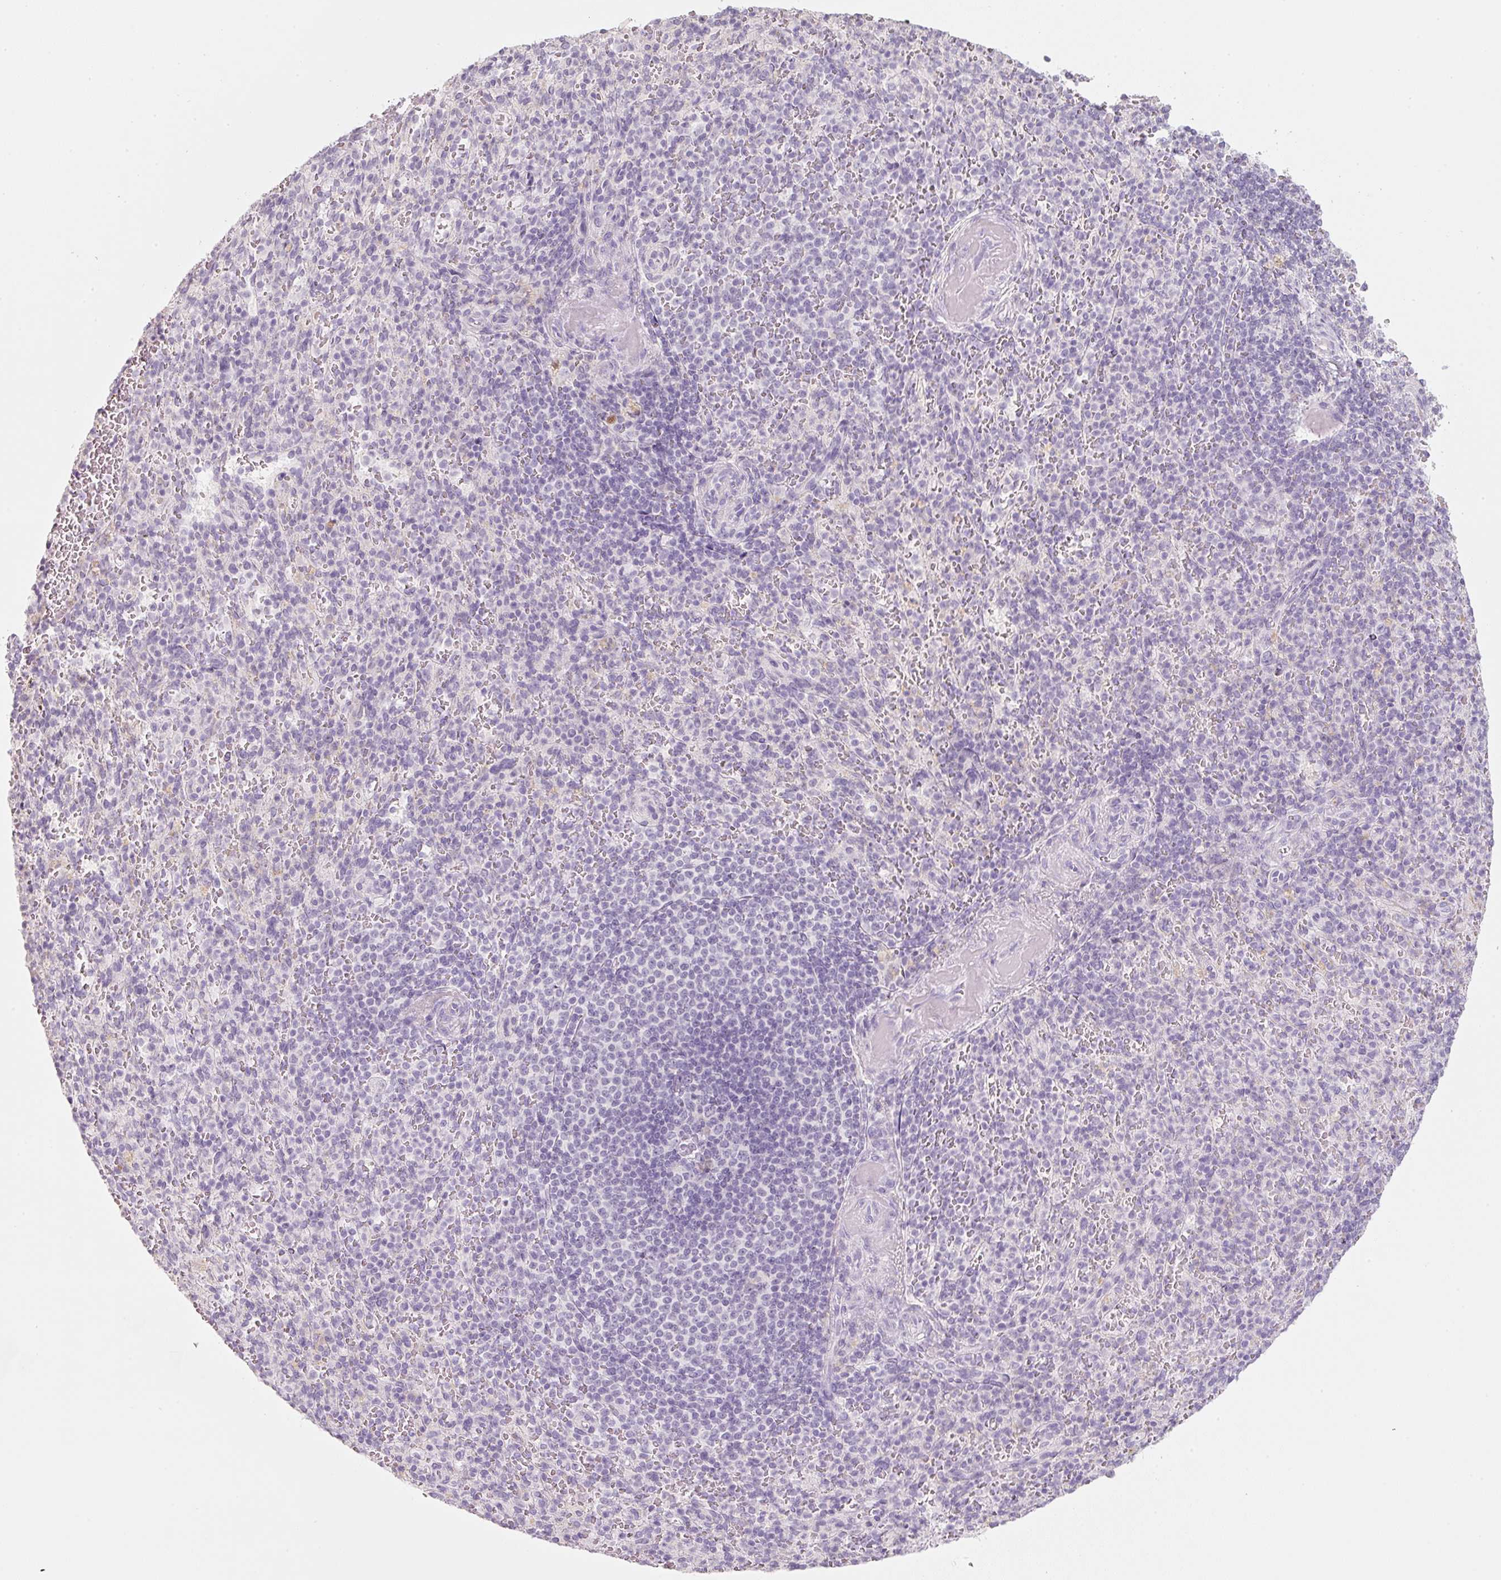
{"staining": {"intensity": "negative", "quantity": "none", "location": "none"}, "tissue": "spleen", "cell_type": "Cells in red pulp", "image_type": "normal", "snomed": [{"axis": "morphology", "description": "Normal tissue, NOS"}, {"axis": "topography", "description": "Spleen"}], "caption": "The micrograph demonstrates no staining of cells in red pulp in unremarkable spleen. (DAB (3,3'-diaminobenzidine) immunohistochemistry (IHC), high magnification).", "gene": "ENSG00000206549", "patient": {"sex": "female", "age": 74}}